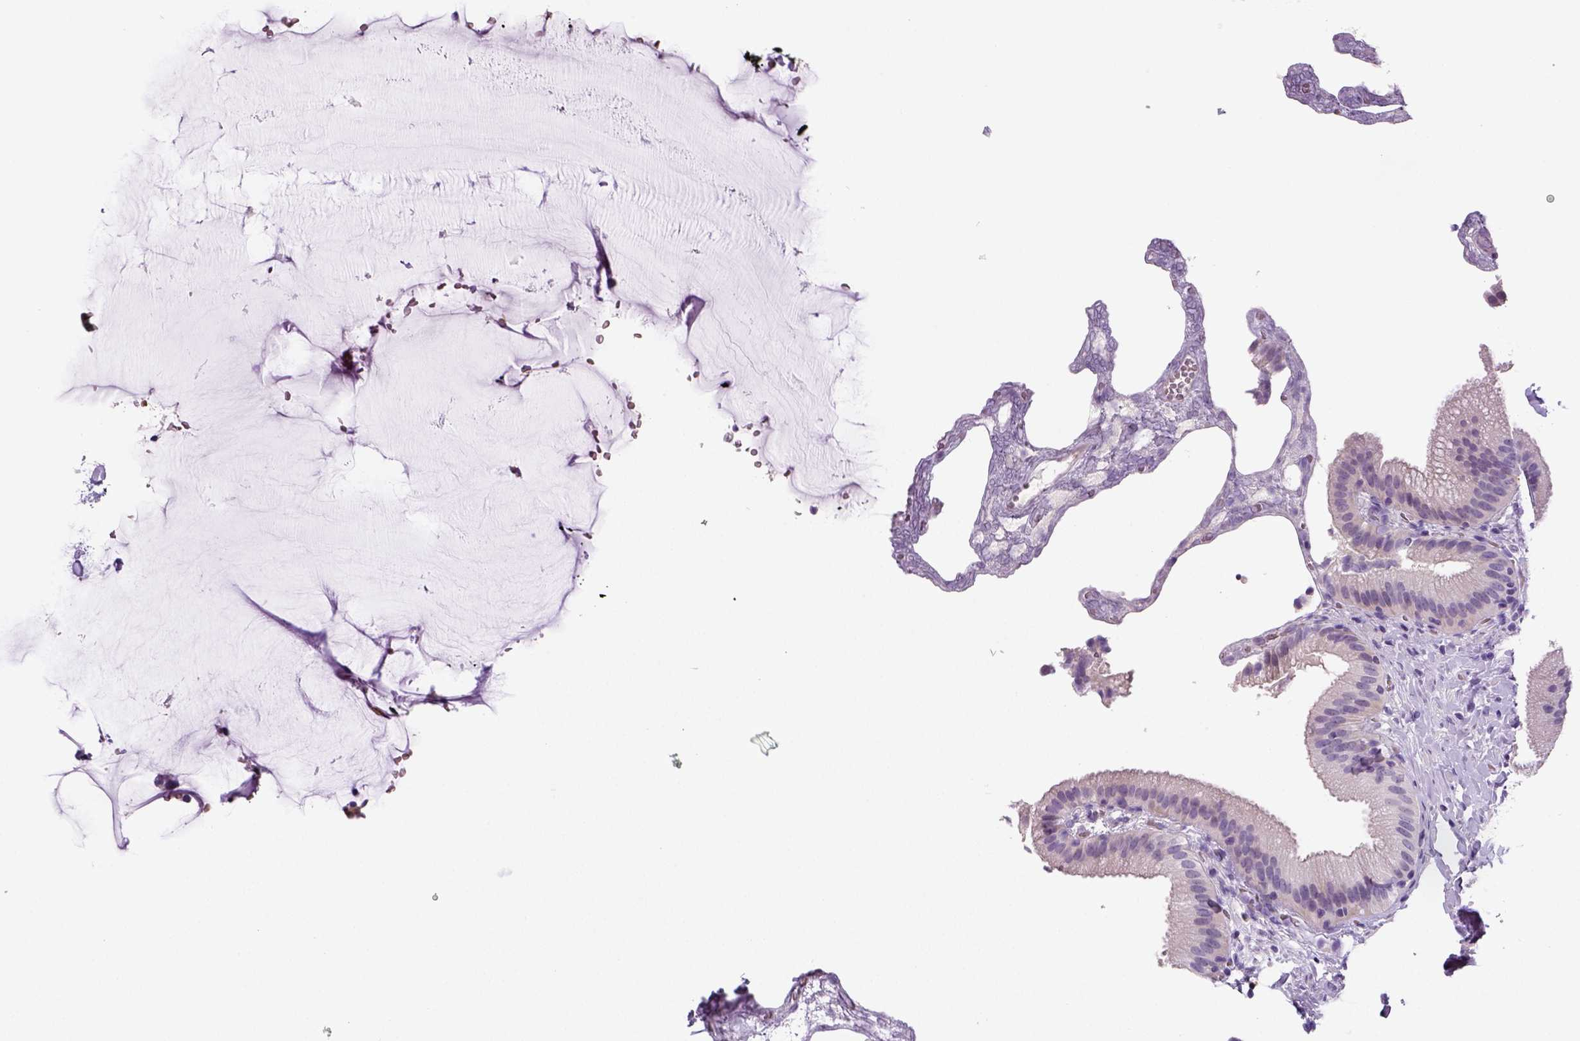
{"staining": {"intensity": "negative", "quantity": "none", "location": "none"}, "tissue": "gallbladder", "cell_type": "Glandular cells", "image_type": "normal", "snomed": [{"axis": "morphology", "description": "Normal tissue, NOS"}, {"axis": "topography", "description": "Gallbladder"}], "caption": "Immunohistochemistry (IHC) micrograph of unremarkable gallbladder: human gallbladder stained with DAB demonstrates no significant protein staining in glandular cells.", "gene": "ENSG00000250349", "patient": {"sex": "female", "age": 63}}